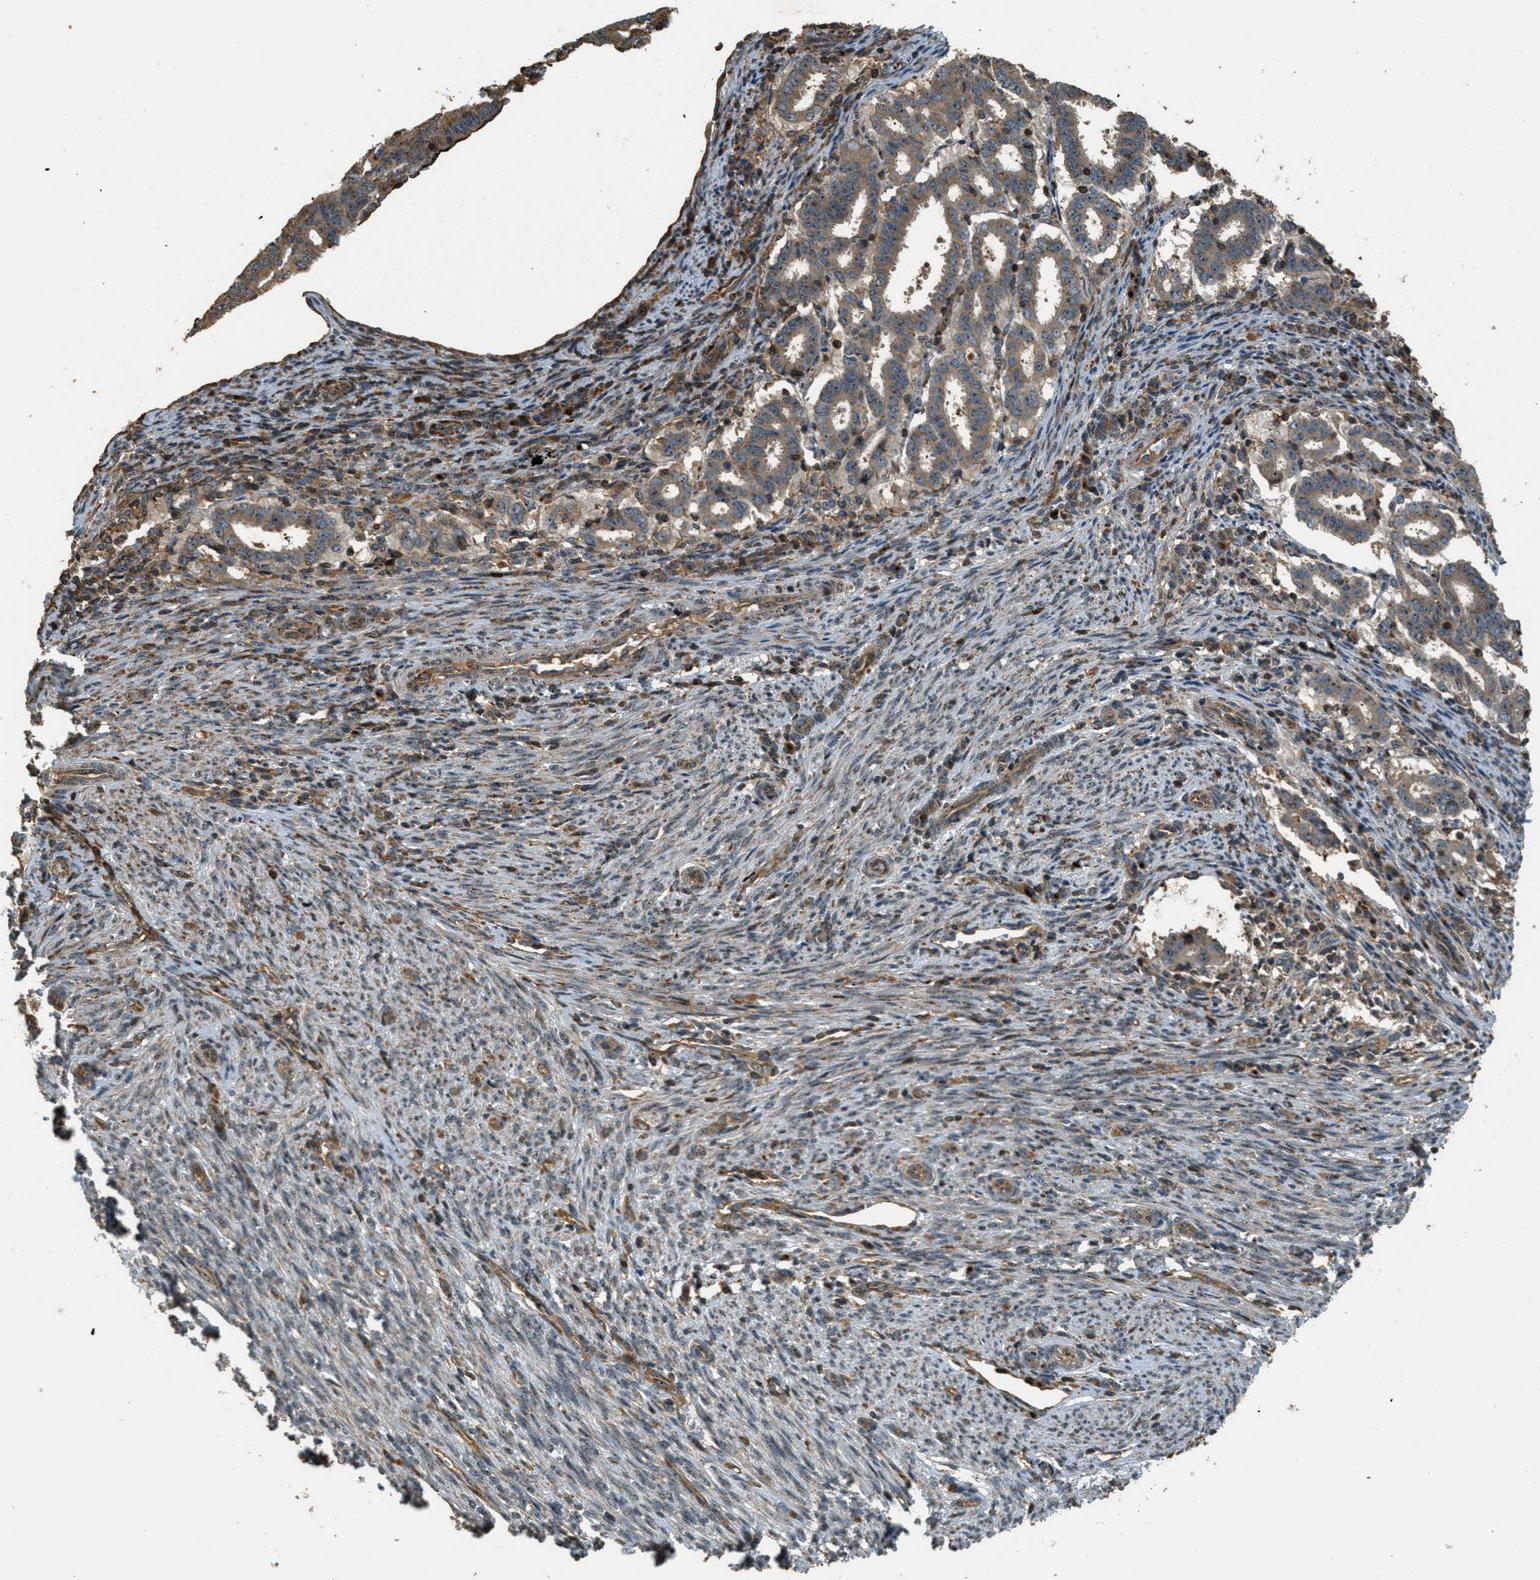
{"staining": {"intensity": "moderate", "quantity": ">75%", "location": "cytoplasmic/membranous,nuclear"}, "tissue": "endometrial cancer", "cell_type": "Tumor cells", "image_type": "cancer", "snomed": [{"axis": "morphology", "description": "Adenocarcinoma, NOS"}, {"axis": "topography", "description": "Uterus"}], "caption": "Immunohistochemical staining of adenocarcinoma (endometrial) shows medium levels of moderate cytoplasmic/membranous and nuclear protein positivity in about >75% of tumor cells.", "gene": "LRP12", "patient": {"sex": "female", "age": 83}}